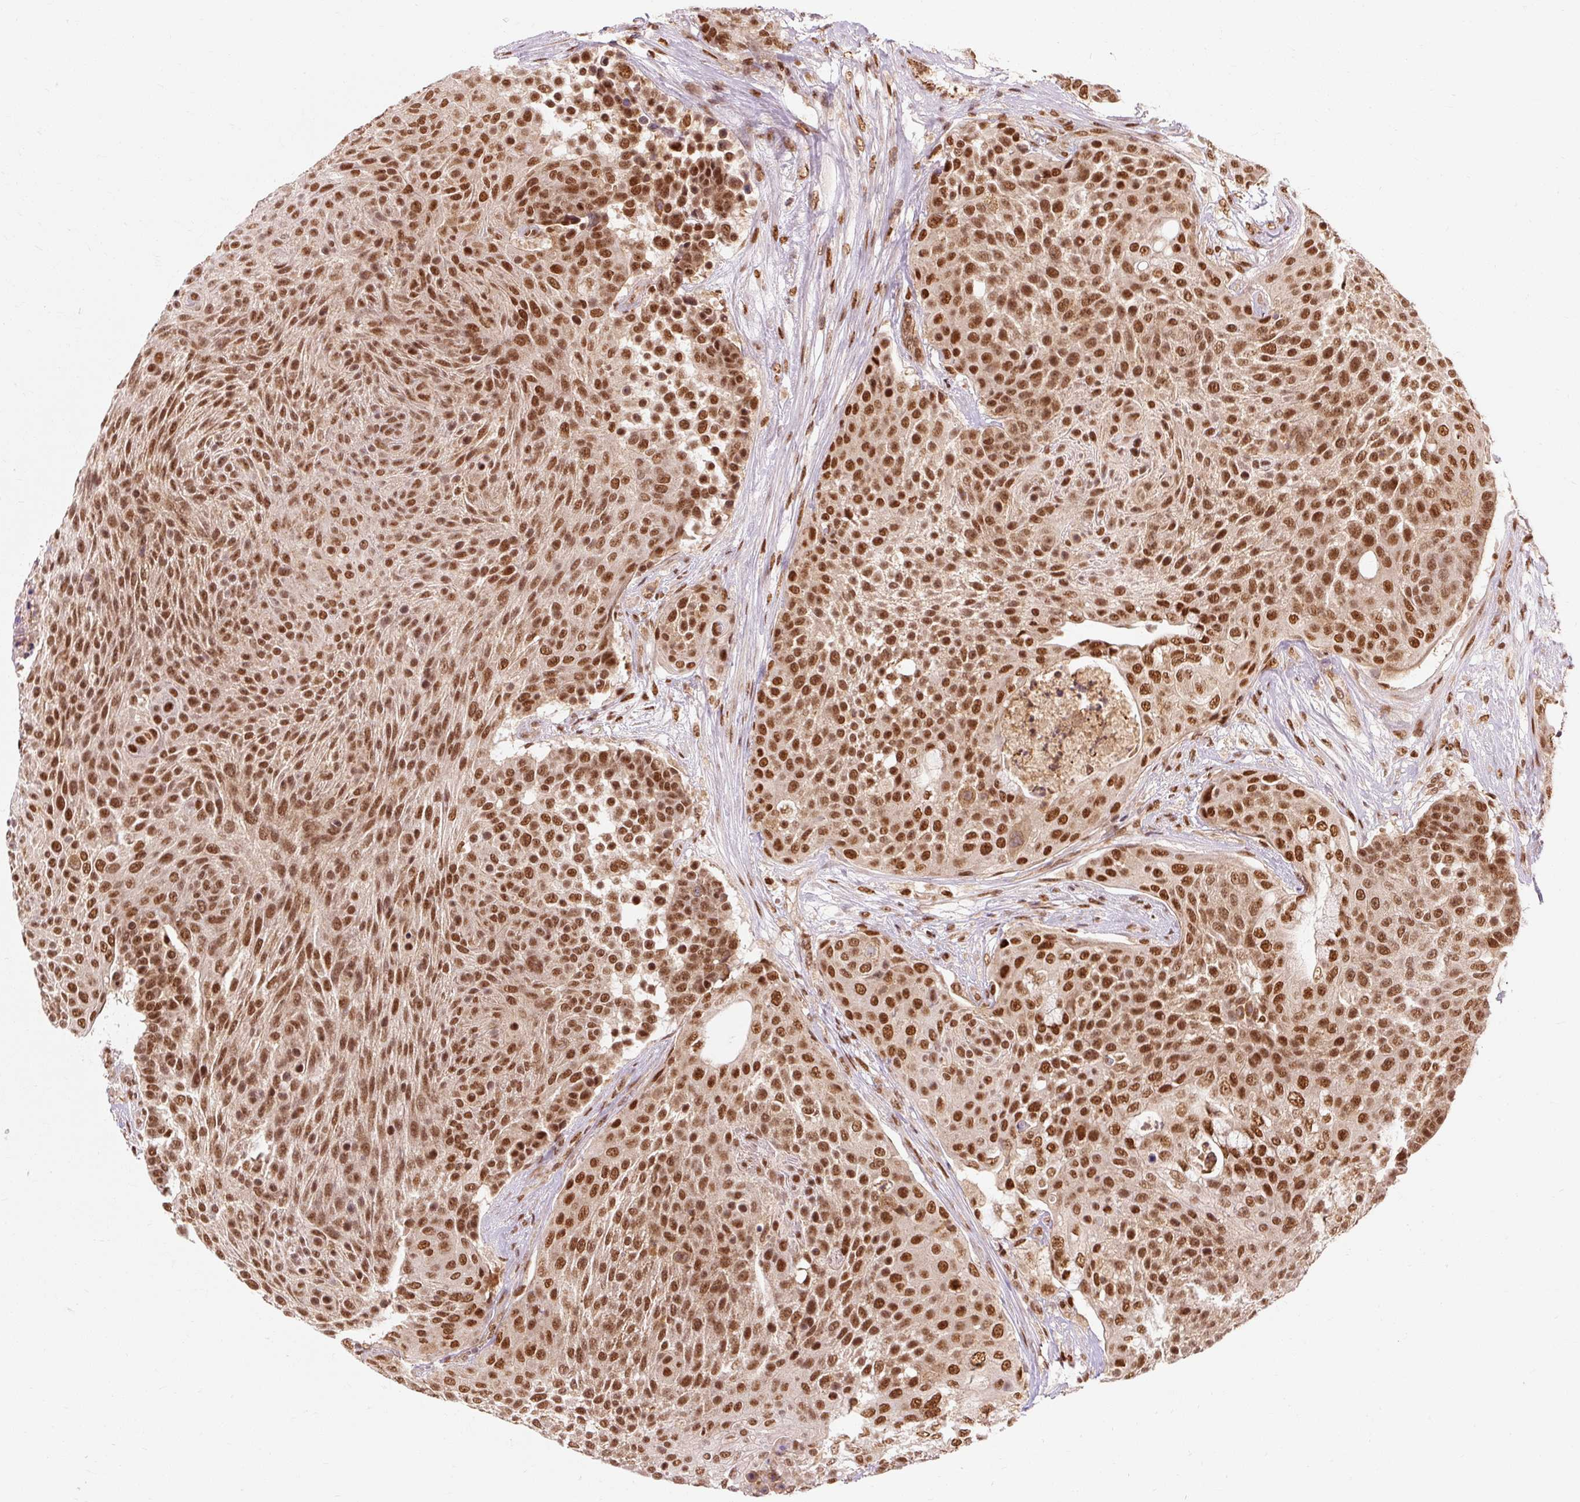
{"staining": {"intensity": "strong", "quantity": ">75%", "location": "nuclear"}, "tissue": "urothelial cancer", "cell_type": "Tumor cells", "image_type": "cancer", "snomed": [{"axis": "morphology", "description": "Urothelial carcinoma, High grade"}, {"axis": "topography", "description": "Urinary bladder"}], "caption": "Strong nuclear protein positivity is seen in approximately >75% of tumor cells in high-grade urothelial carcinoma.", "gene": "CSTF1", "patient": {"sex": "female", "age": 63}}